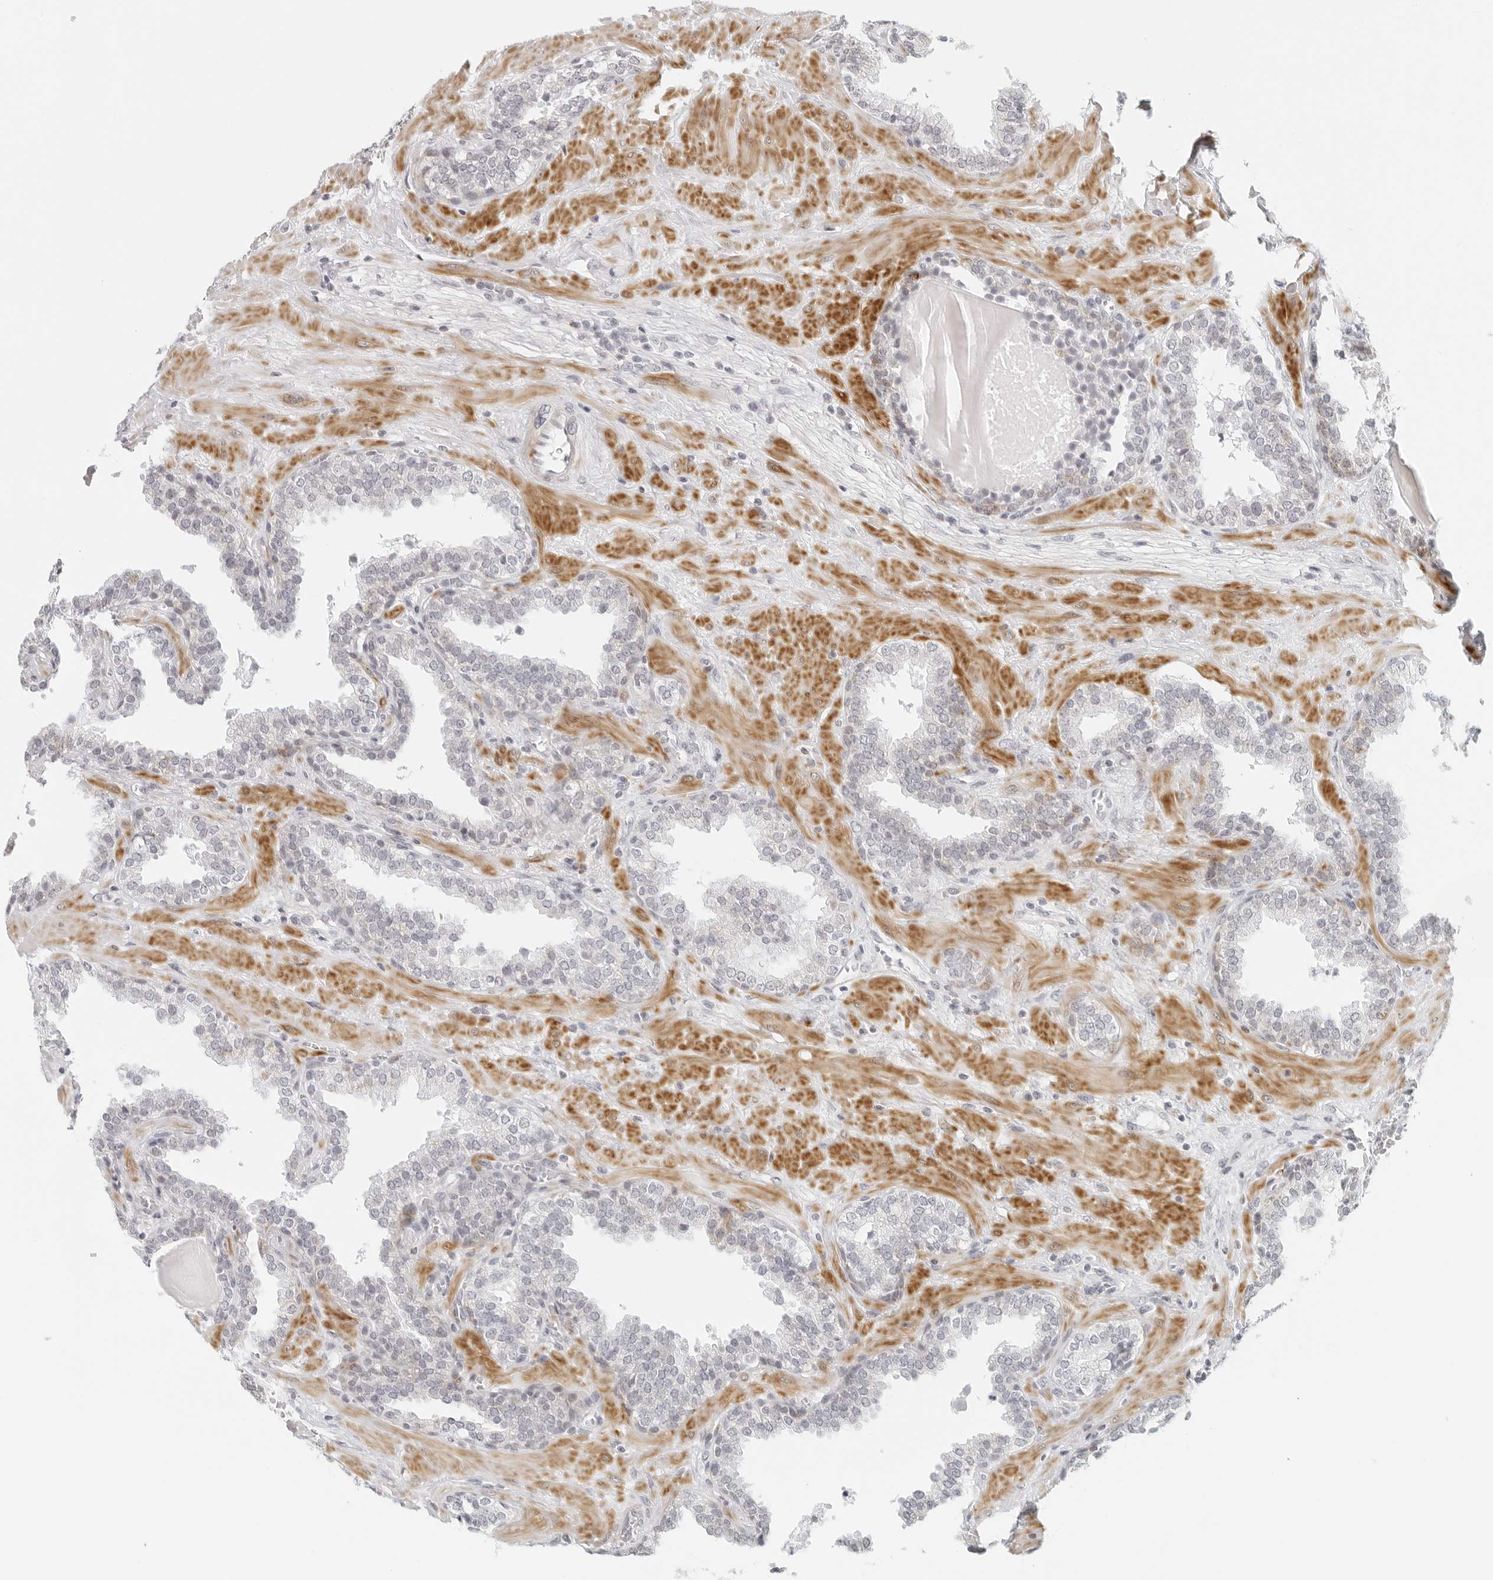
{"staining": {"intensity": "negative", "quantity": "none", "location": "none"}, "tissue": "prostate", "cell_type": "Glandular cells", "image_type": "normal", "snomed": [{"axis": "morphology", "description": "Normal tissue, NOS"}, {"axis": "topography", "description": "Prostate"}], "caption": "Image shows no protein positivity in glandular cells of normal prostate. (DAB IHC with hematoxylin counter stain).", "gene": "RPS6KC1", "patient": {"sex": "male", "age": 51}}